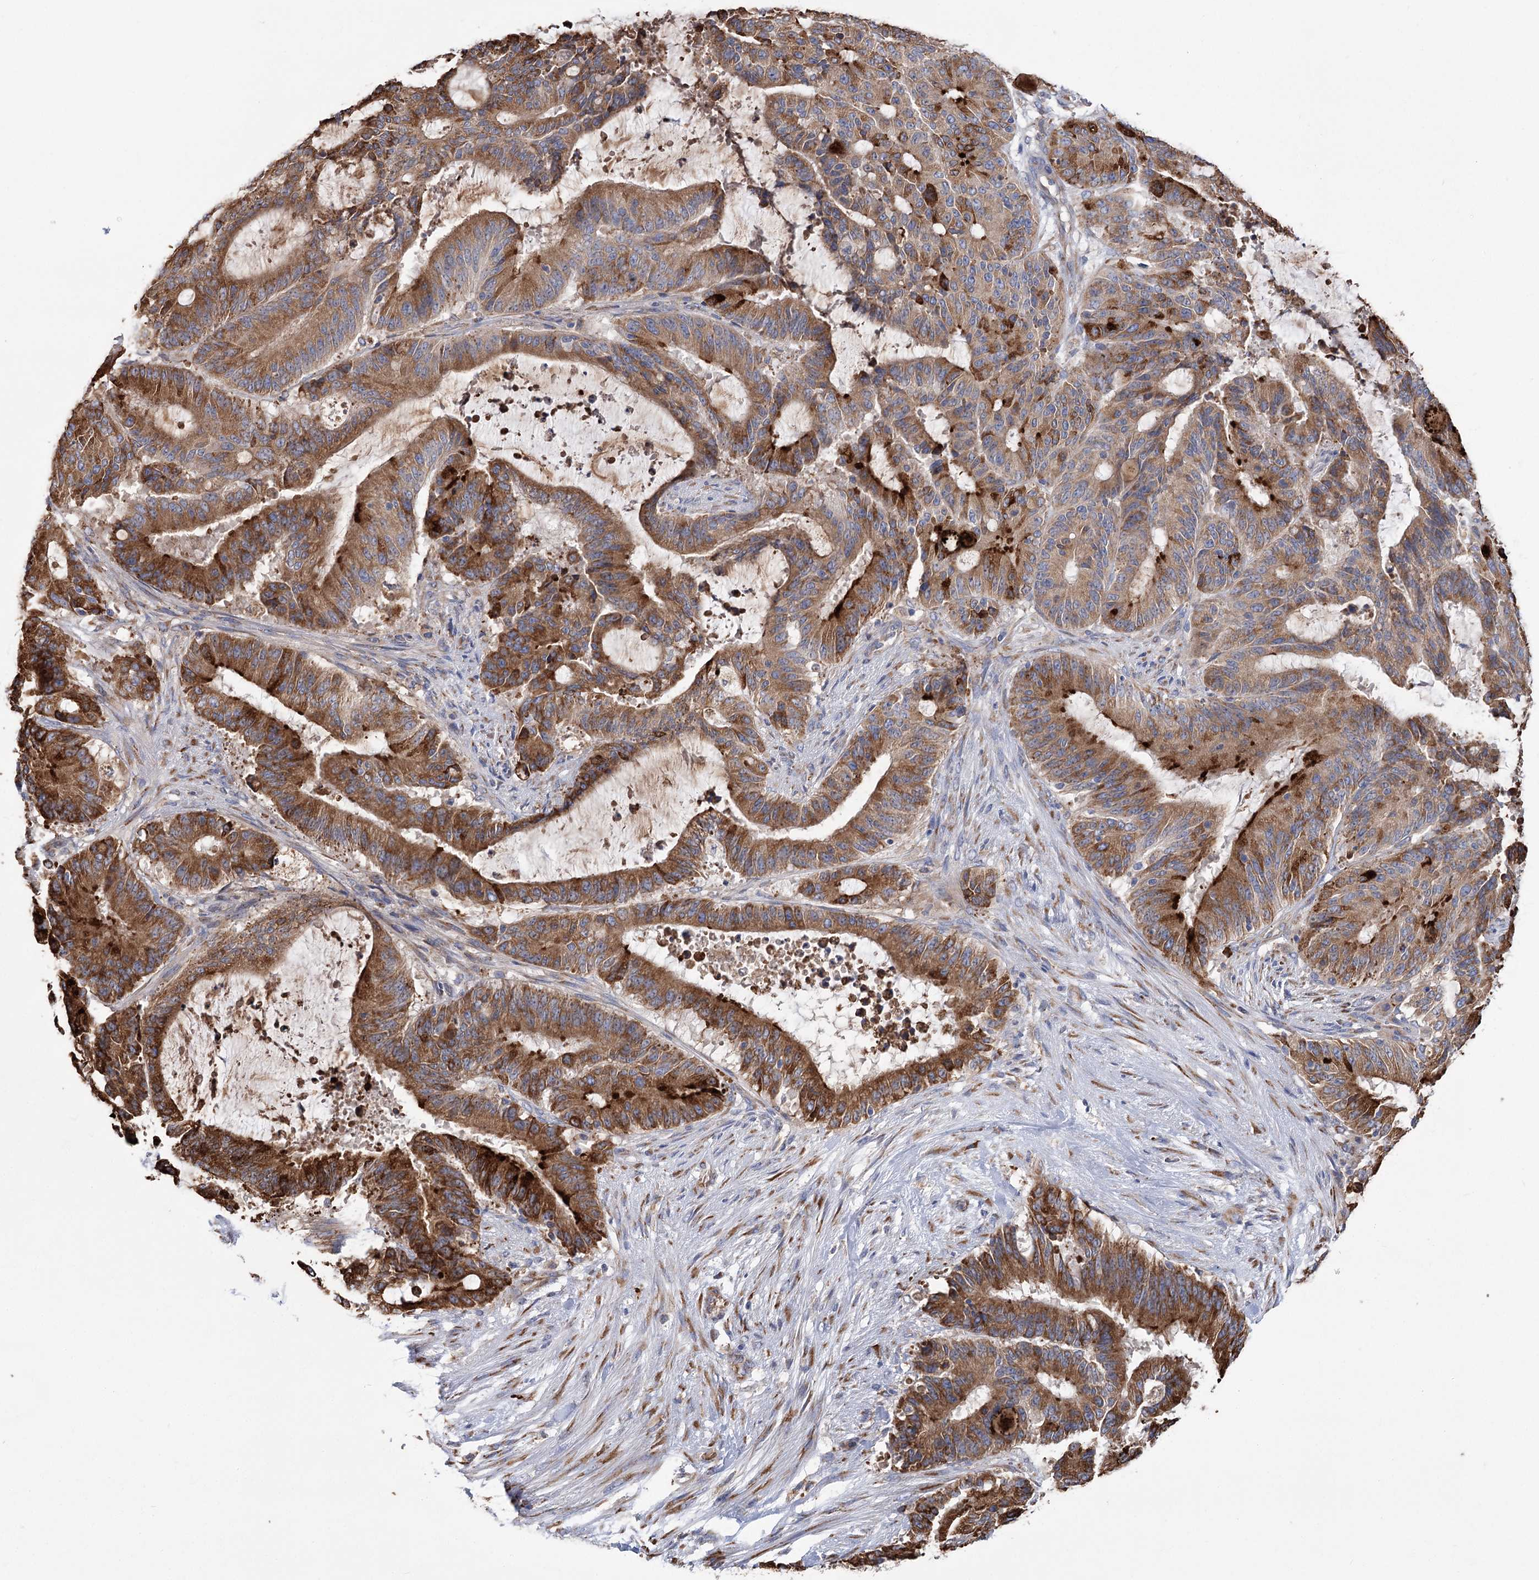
{"staining": {"intensity": "strong", "quantity": ">75%", "location": "cytoplasmic/membranous"}, "tissue": "liver cancer", "cell_type": "Tumor cells", "image_type": "cancer", "snomed": [{"axis": "morphology", "description": "Normal tissue, NOS"}, {"axis": "morphology", "description": "Cholangiocarcinoma"}, {"axis": "topography", "description": "Liver"}, {"axis": "topography", "description": "Peripheral nerve tissue"}], "caption": "Liver cancer stained for a protein exhibits strong cytoplasmic/membranous positivity in tumor cells.", "gene": "METTL24", "patient": {"sex": "female", "age": 73}}